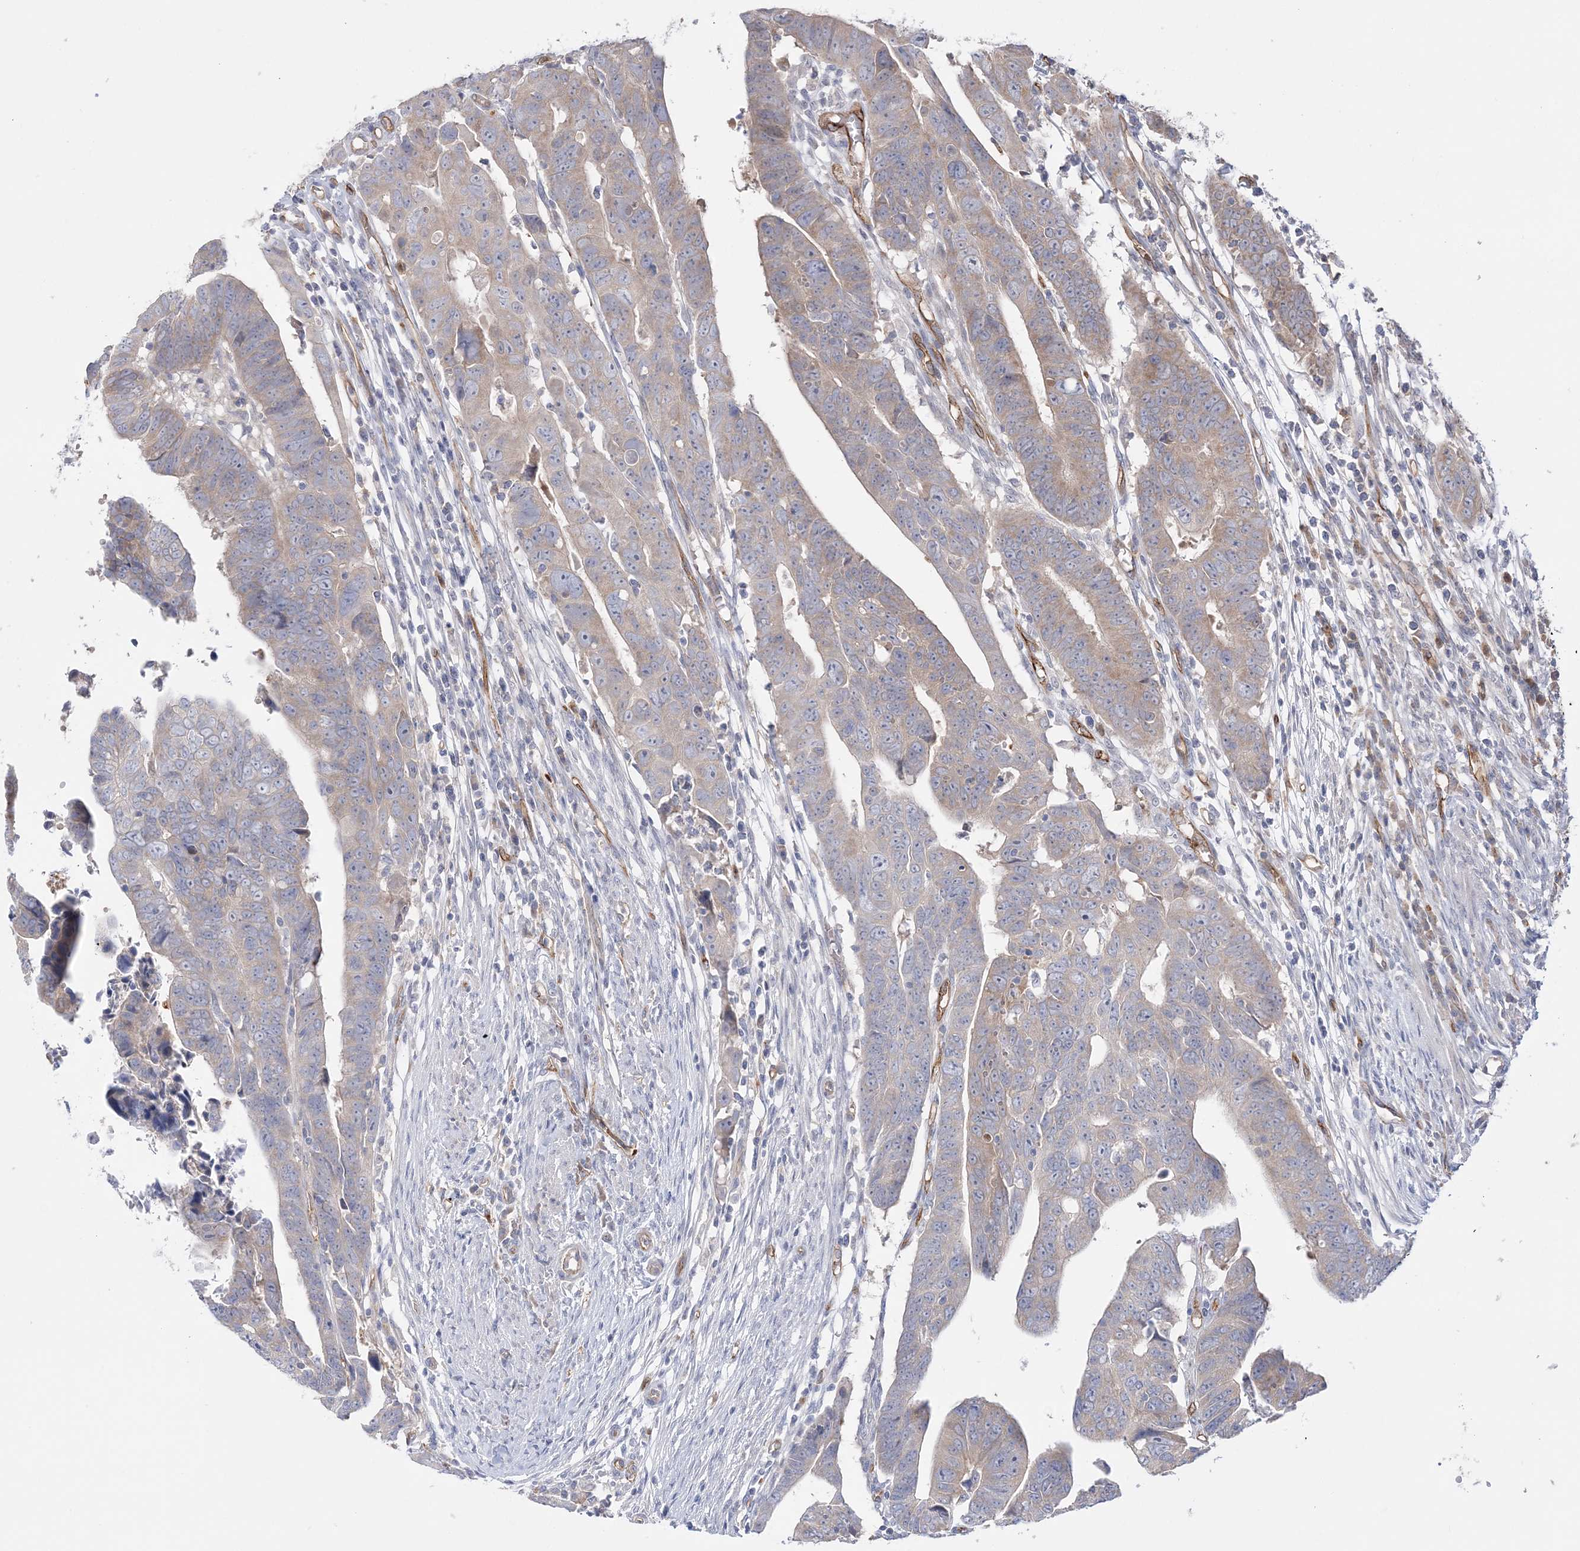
{"staining": {"intensity": "weak", "quantity": "25%-75%", "location": "cytoplasmic/membranous"}, "tissue": "colorectal cancer", "cell_type": "Tumor cells", "image_type": "cancer", "snomed": [{"axis": "morphology", "description": "Adenocarcinoma, NOS"}, {"axis": "topography", "description": "Rectum"}], "caption": "High-magnification brightfield microscopy of colorectal cancer stained with DAB (brown) and counterstained with hematoxylin (blue). tumor cells exhibit weak cytoplasmic/membranous positivity is appreciated in about25%-75% of cells. (DAB (3,3'-diaminobenzidine) = brown stain, brightfield microscopy at high magnification).", "gene": "FARSB", "patient": {"sex": "female", "age": 65}}